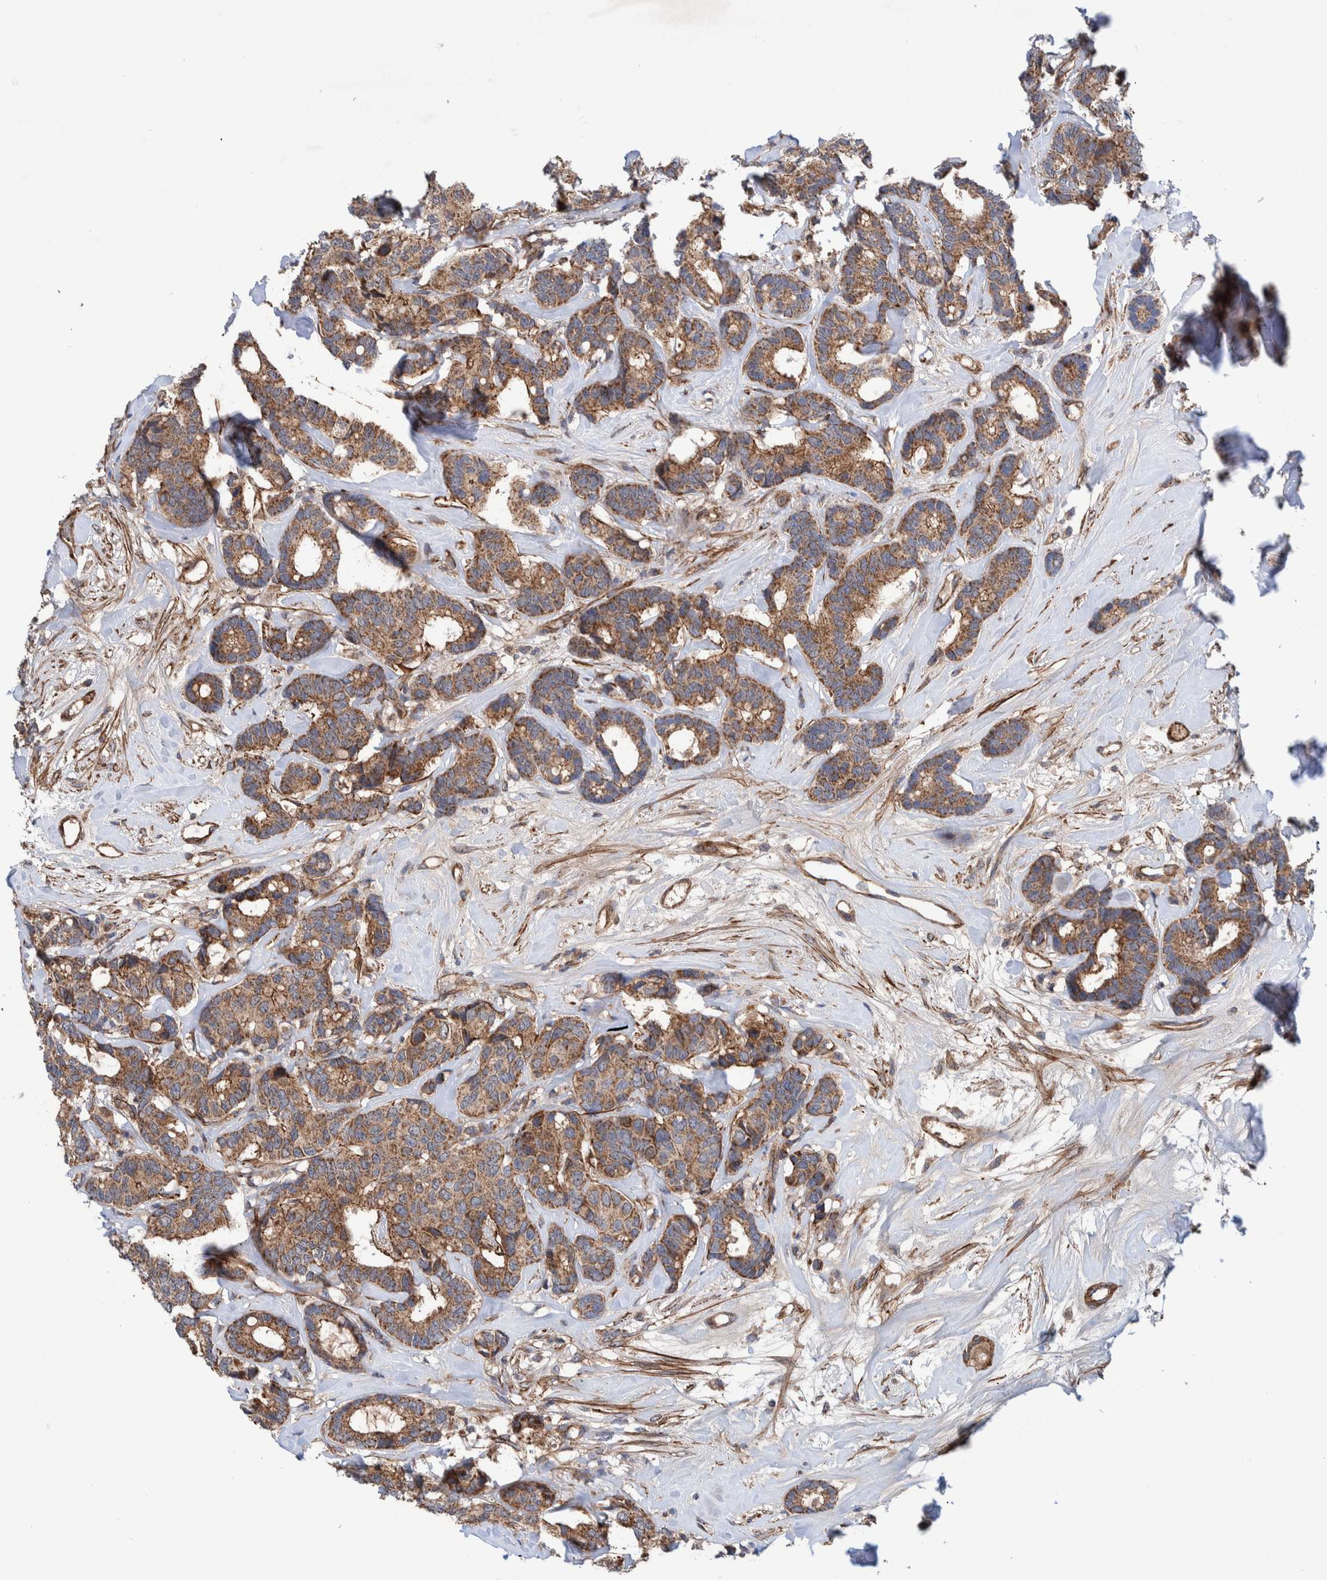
{"staining": {"intensity": "moderate", "quantity": ">75%", "location": "cytoplasmic/membranous"}, "tissue": "breast cancer", "cell_type": "Tumor cells", "image_type": "cancer", "snomed": [{"axis": "morphology", "description": "Duct carcinoma"}, {"axis": "topography", "description": "Breast"}], "caption": "IHC photomicrograph of human breast infiltrating ductal carcinoma stained for a protein (brown), which reveals medium levels of moderate cytoplasmic/membranous expression in approximately >75% of tumor cells.", "gene": "SLC25A10", "patient": {"sex": "female", "age": 87}}